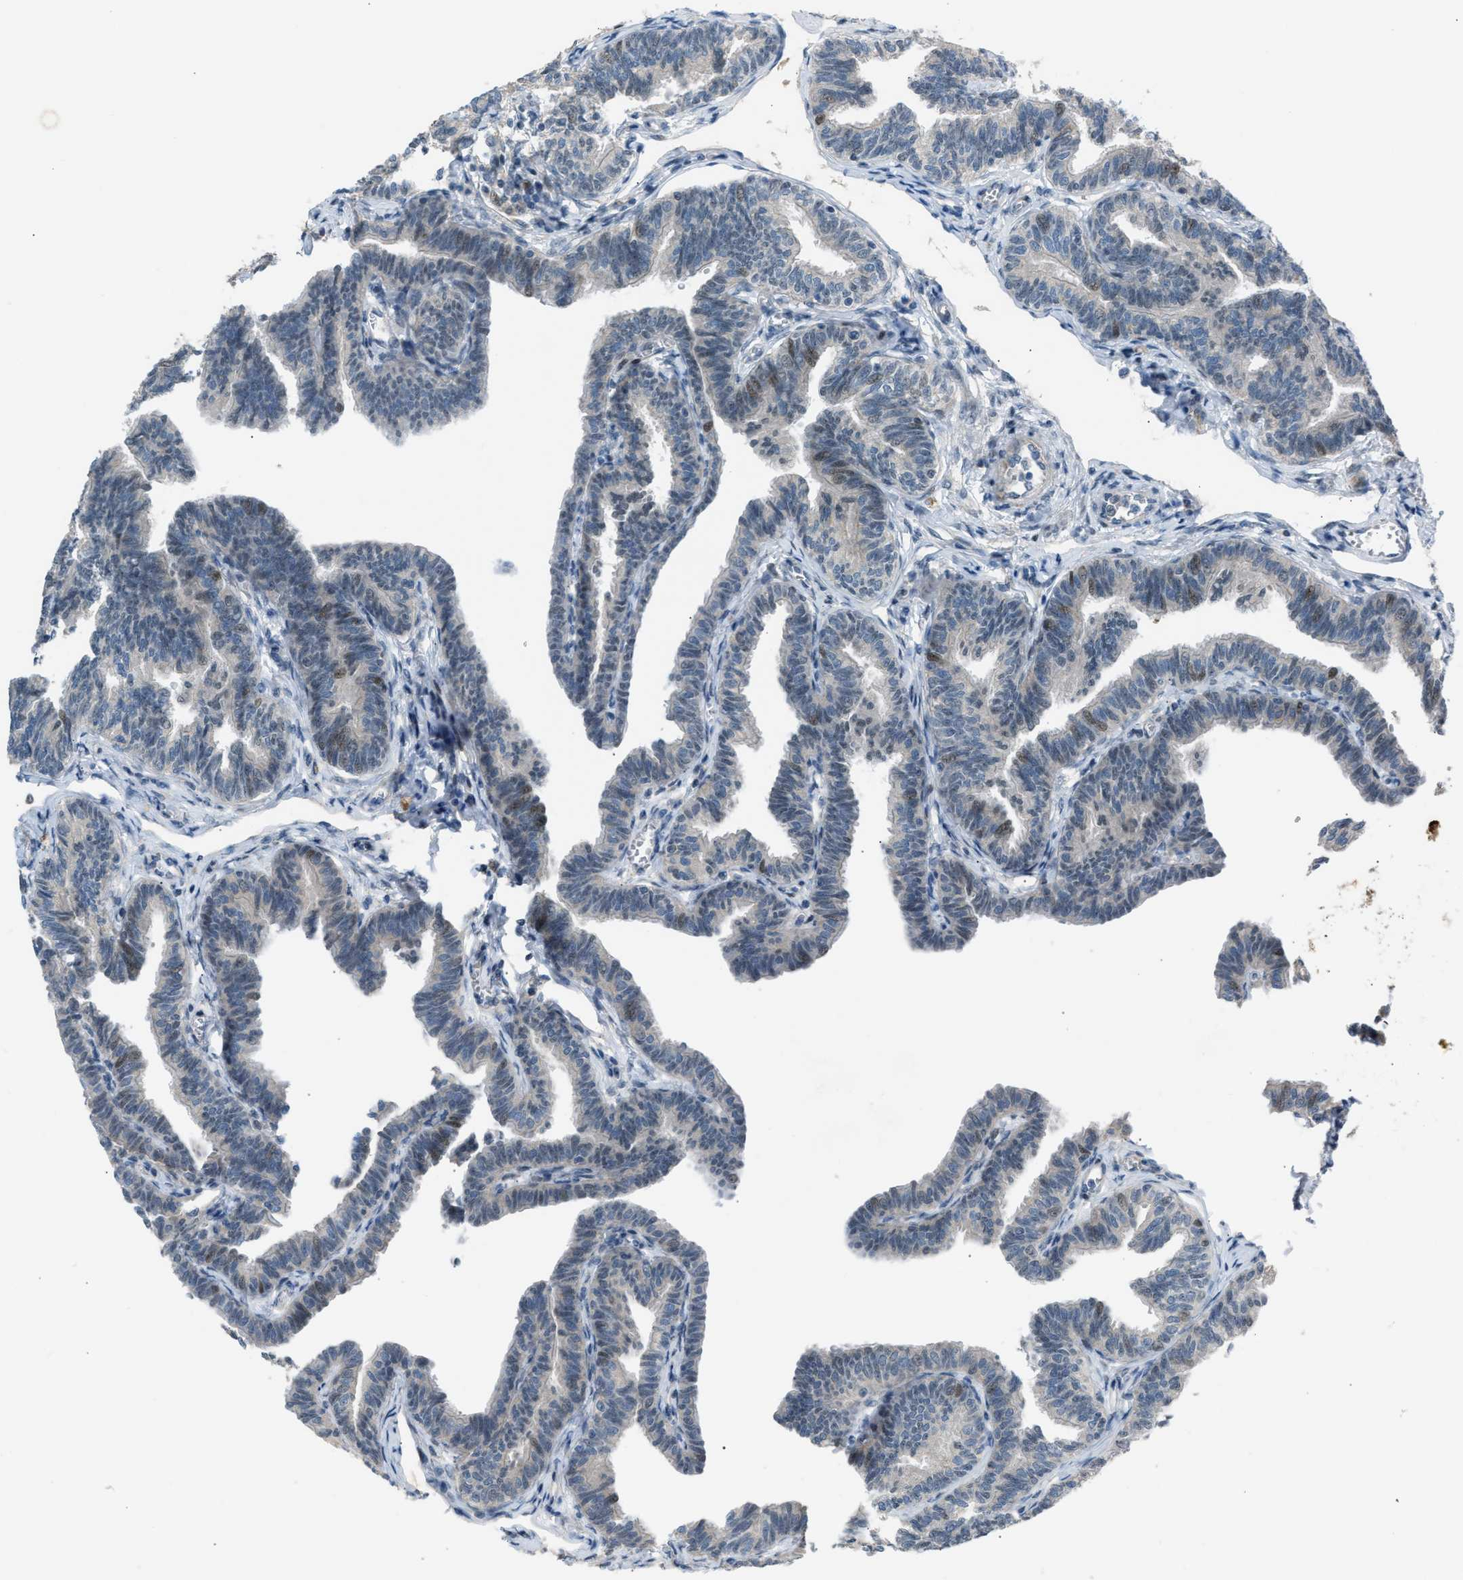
{"staining": {"intensity": "weak", "quantity": "25%-75%", "location": "cytoplasmic/membranous,nuclear"}, "tissue": "fallopian tube", "cell_type": "Glandular cells", "image_type": "normal", "snomed": [{"axis": "morphology", "description": "Normal tissue, NOS"}, {"axis": "topography", "description": "Fallopian tube"}, {"axis": "topography", "description": "Ovary"}], "caption": "Immunohistochemistry of normal human fallopian tube exhibits low levels of weak cytoplasmic/membranous,nuclear staining in approximately 25%-75% of glandular cells. The protein is stained brown, and the nuclei are stained in blue (DAB (3,3'-diaminobenzidine) IHC with brightfield microscopy, high magnification).", "gene": "VPS41", "patient": {"sex": "female", "age": 23}}